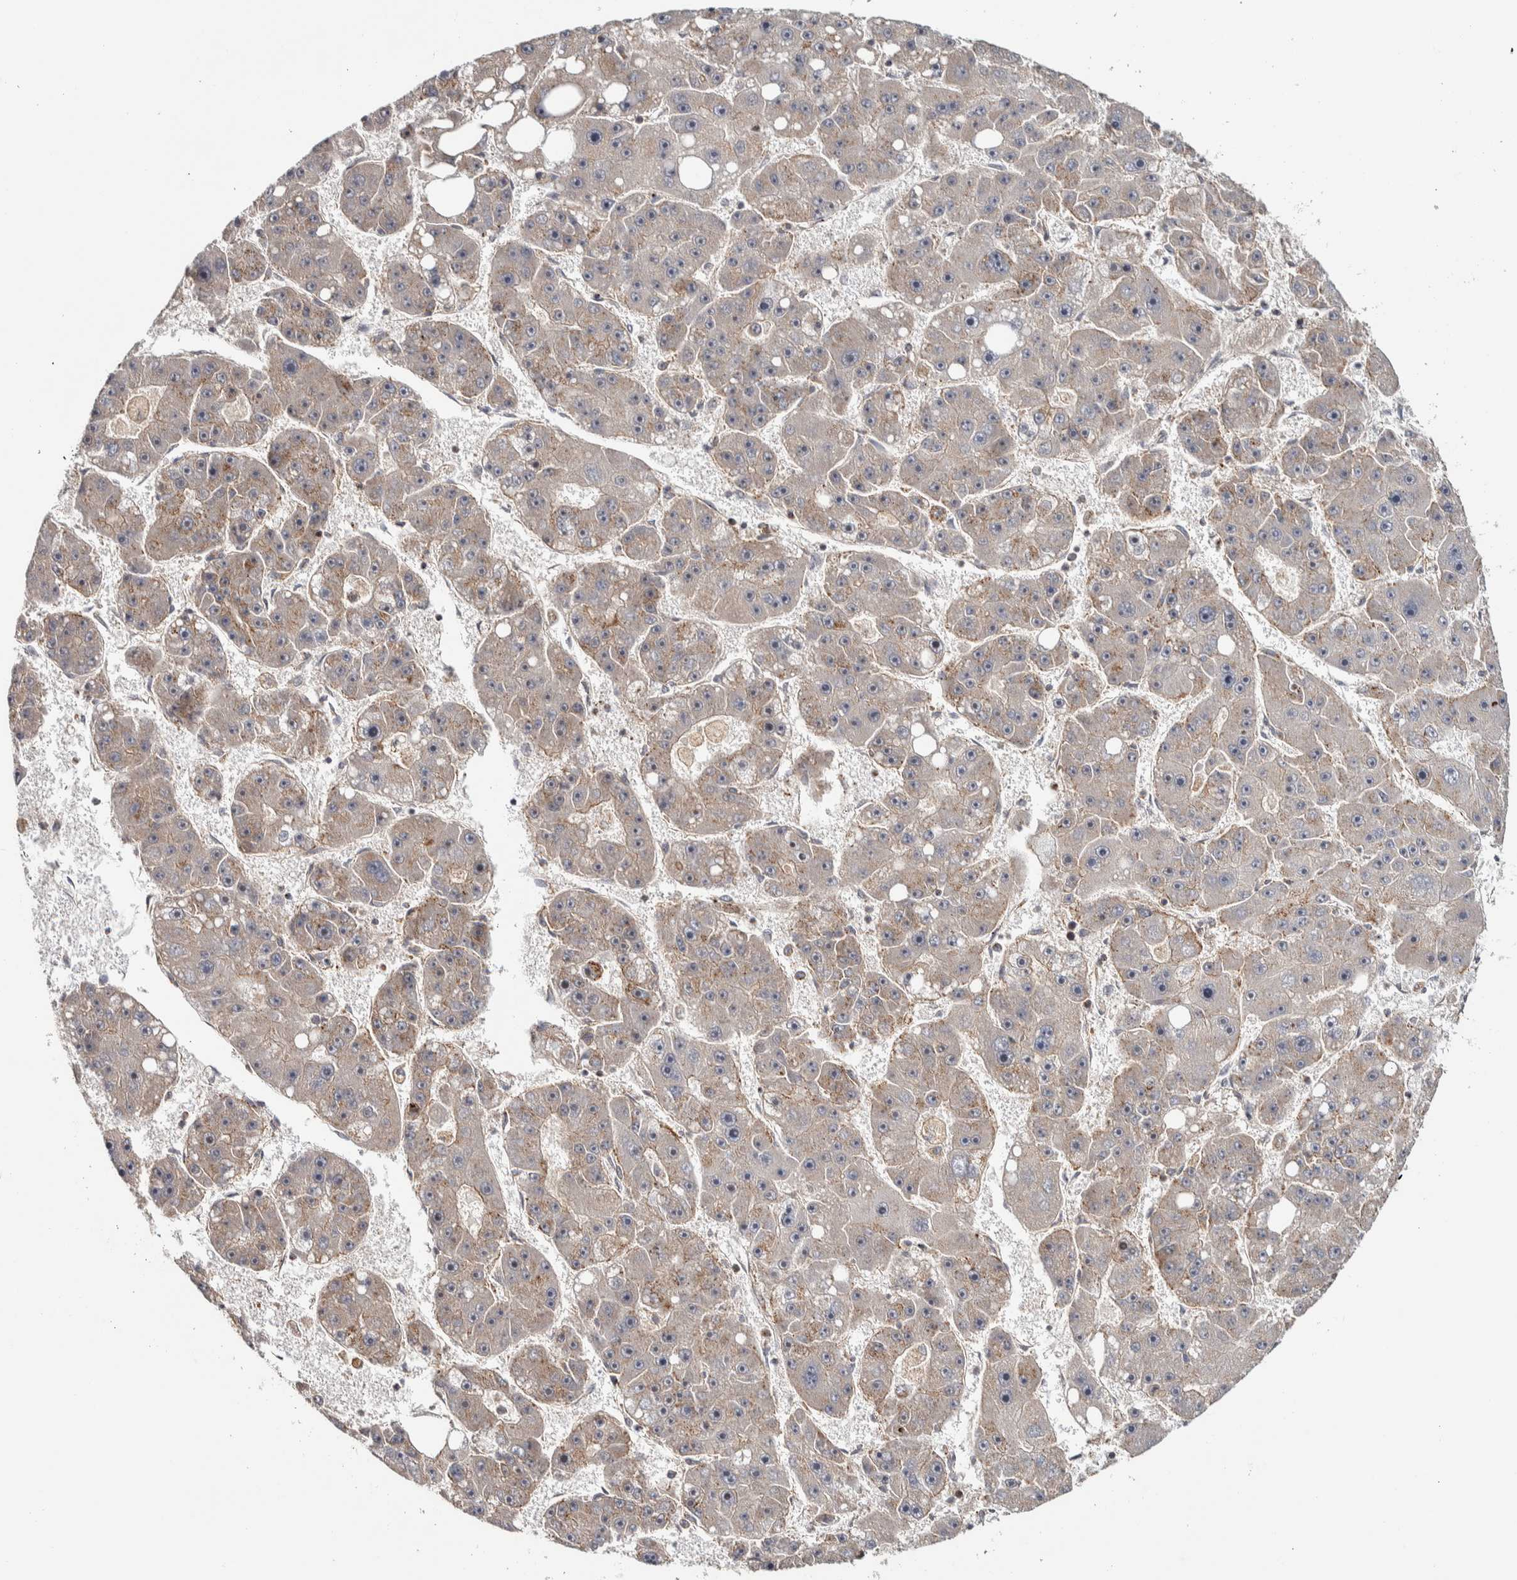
{"staining": {"intensity": "weak", "quantity": "25%-75%", "location": "cytoplasmic/membranous"}, "tissue": "liver cancer", "cell_type": "Tumor cells", "image_type": "cancer", "snomed": [{"axis": "morphology", "description": "Carcinoma, Hepatocellular, NOS"}, {"axis": "topography", "description": "Liver"}], "caption": "This is an image of IHC staining of liver cancer, which shows weak positivity in the cytoplasmic/membranous of tumor cells.", "gene": "CHMP4C", "patient": {"sex": "female", "age": 61}}